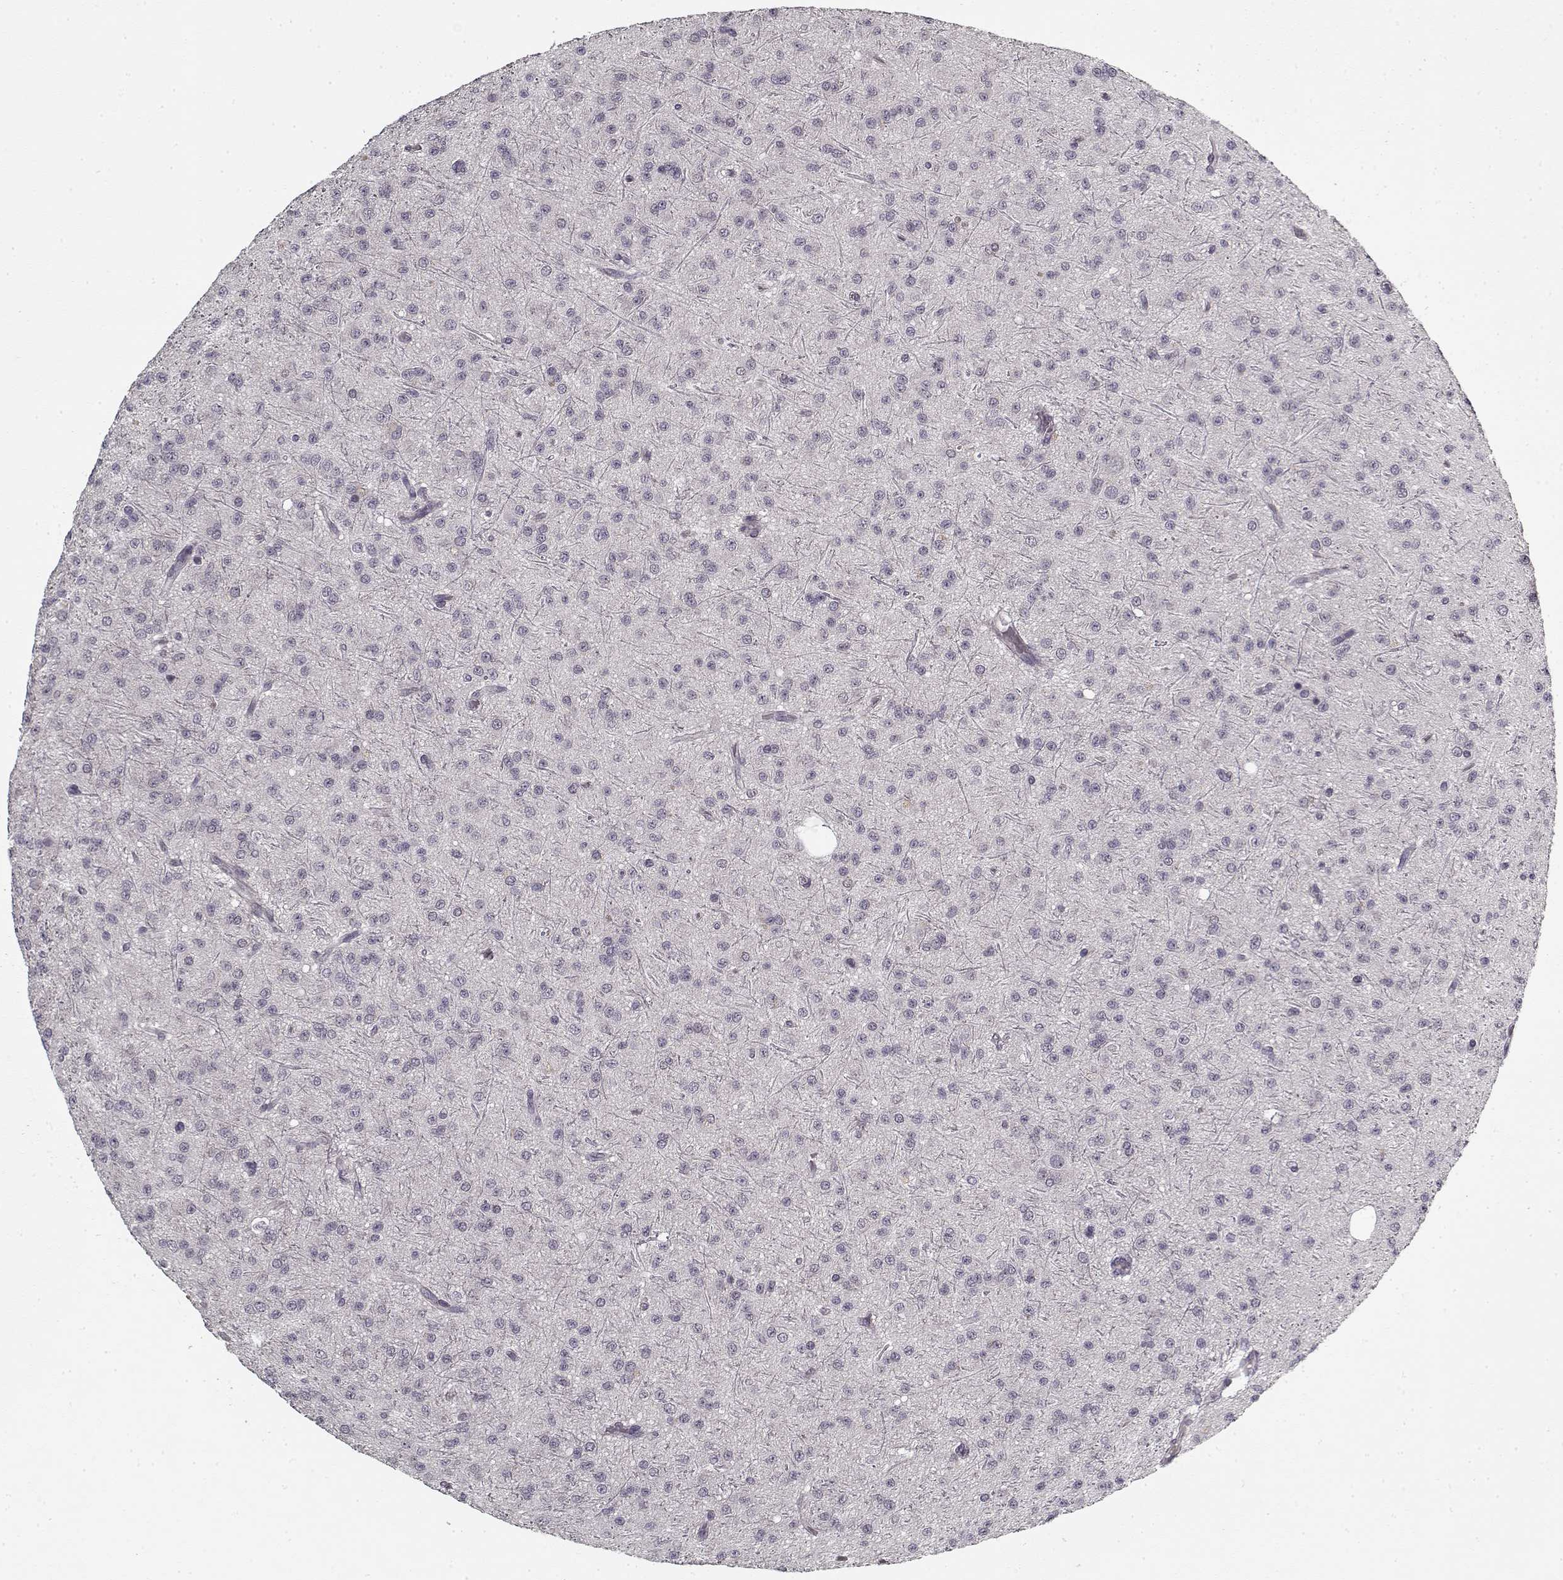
{"staining": {"intensity": "negative", "quantity": "none", "location": "none"}, "tissue": "glioma", "cell_type": "Tumor cells", "image_type": "cancer", "snomed": [{"axis": "morphology", "description": "Glioma, malignant, Low grade"}, {"axis": "topography", "description": "Brain"}], "caption": "This is an immunohistochemistry (IHC) histopathology image of human malignant glioma (low-grade). There is no positivity in tumor cells.", "gene": "LAMA2", "patient": {"sex": "male", "age": 27}}